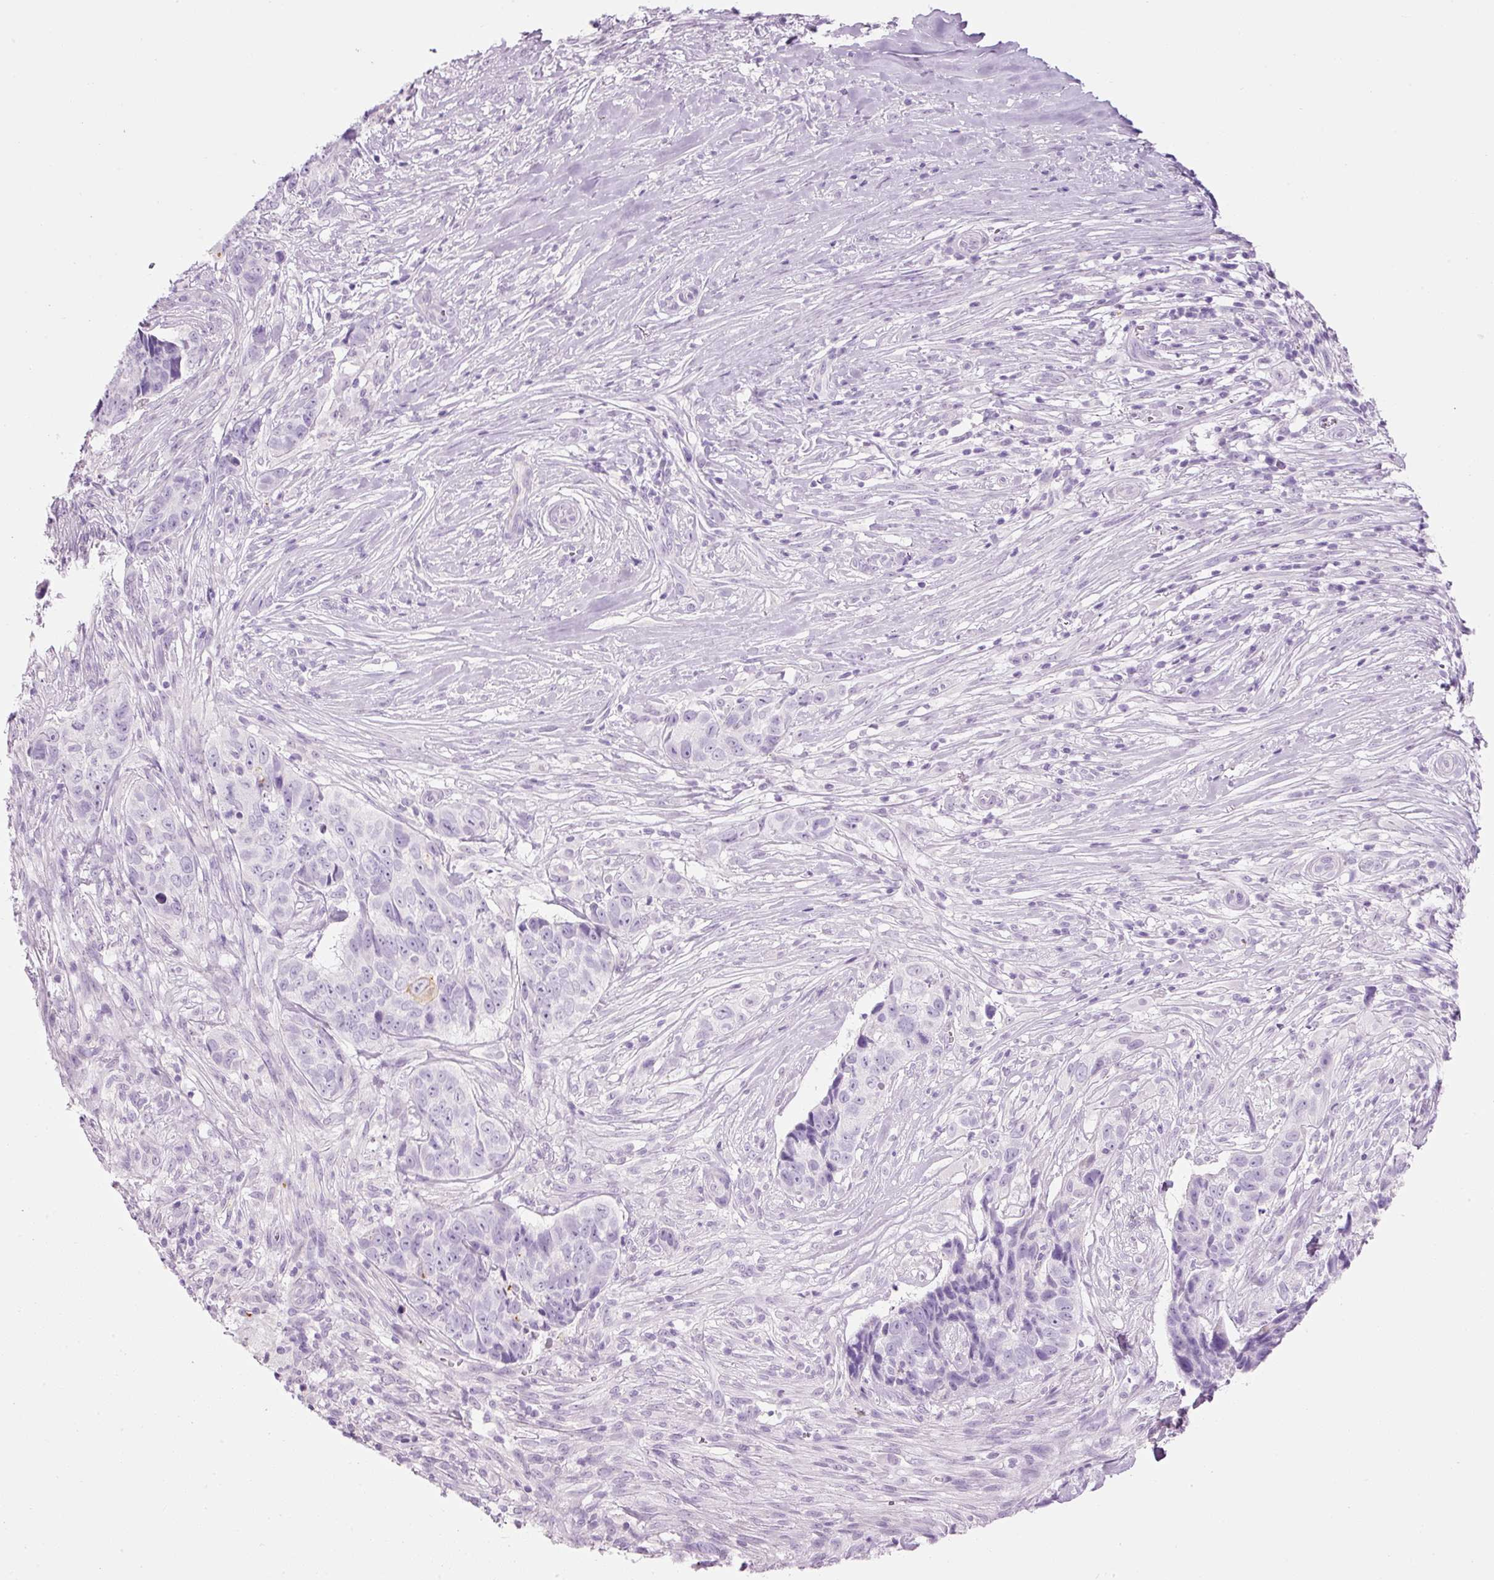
{"staining": {"intensity": "negative", "quantity": "none", "location": "none"}, "tissue": "skin cancer", "cell_type": "Tumor cells", "image_type": "cancer", "snomed": [{"axis": "morphology", "description": "Basal cell carcinoma"}, {"axis": "topography", "description": "Skin"}], "caption": "An image of skin cancer stained for a protein displays no brown staining in tumor cells.", "gene": "CARD16", "patient": {"sex": "female", "age": 82}}